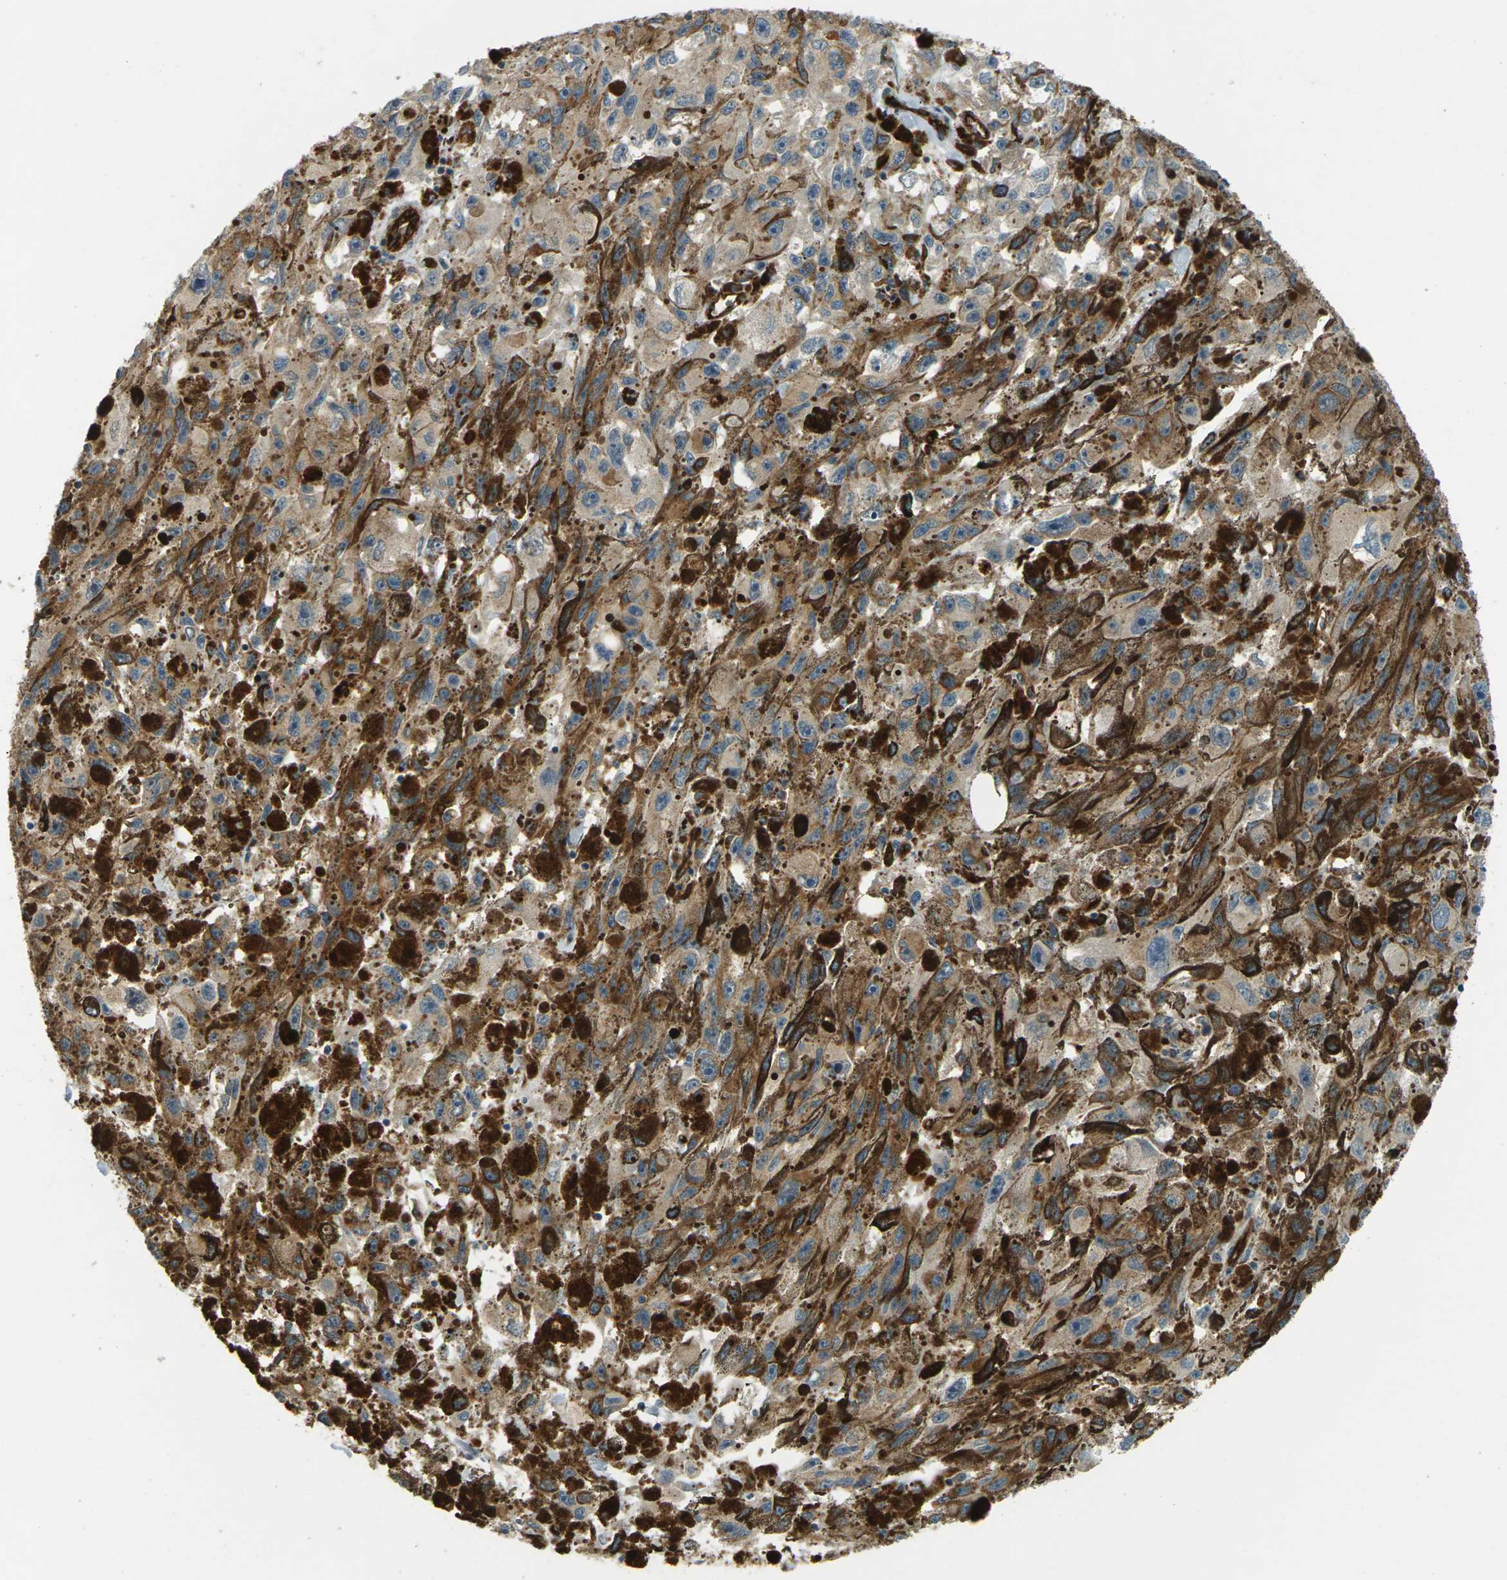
{"staining": {"intensity": "moderate", "quantity": "25%-75%", "location": "cytoplasmic/membranous"}, "tissue": "melanoma", "cell_type": "Tumor cells", "image_type": "cancer", "snomed": [{"axis": "morphology", "description": "Malignant melanoma, NOS"}, {"axis": "topography", "description": "Skin"}], "caption": "The image reveals a brown stain indicating the presence of a protein in the cytoplasmic/membranous of tumor cells in malignant melanoma. The staining was performed using DAB (3,3'-diaminobenzidine), with brown indicating positive protein expression. Nuclei are stained blue with hematoxylin.", "gene": "S1PR1", "patient": {"sex": "female", "age": 104}}